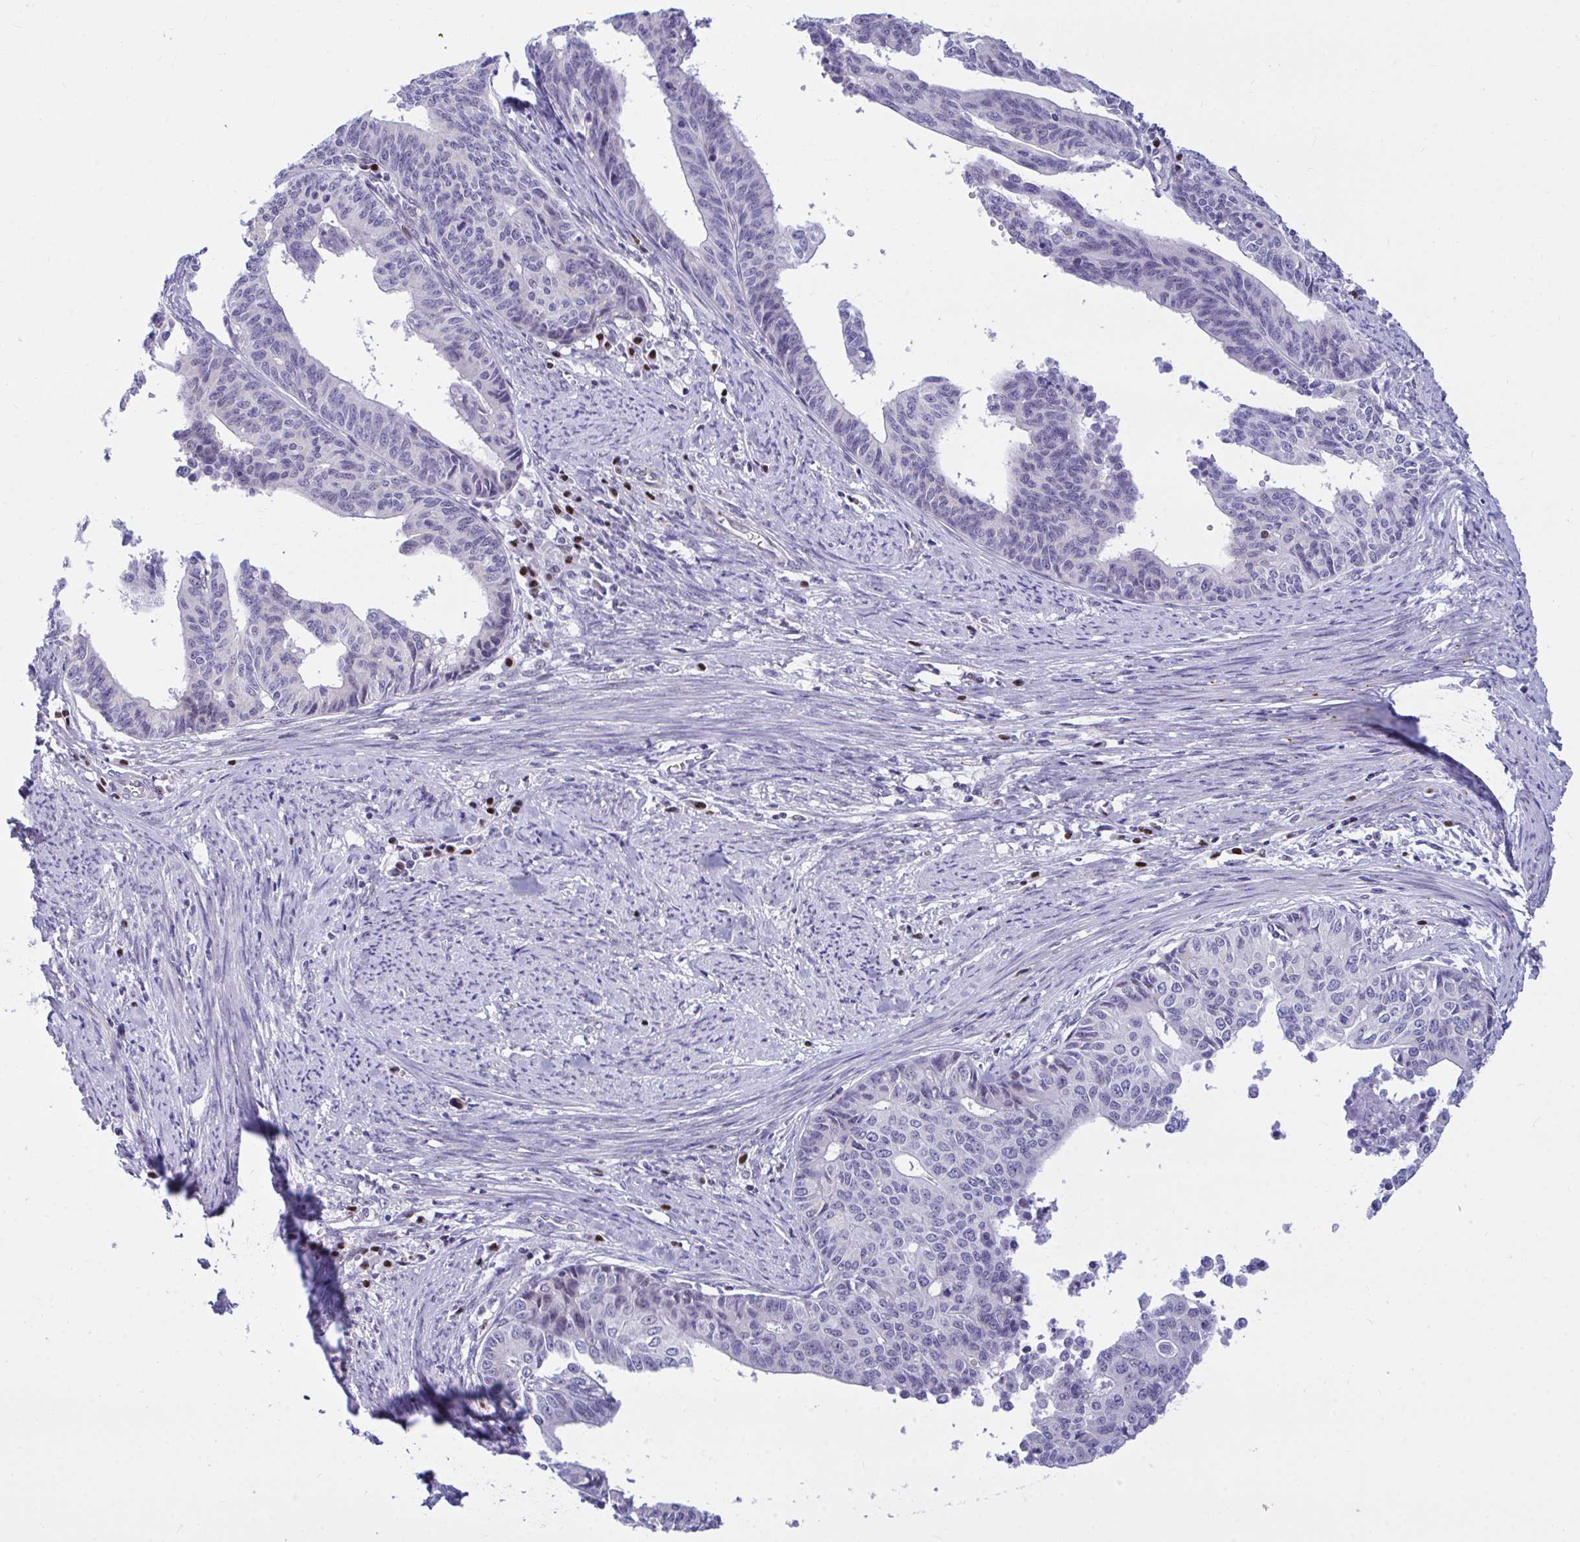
{"staining": {"intensity": "negative", "quantity": "none", "location": "none"}, "tissue": "endometrial cancer", "cell_type": "Tumor cells", "image_type": "cancer", "snomed": [{"axis": "morphology", "description": "Adenocarcinoma, NOS"}, {"axis": "topography", "description": "Endometrium"}], "caption": "Human adenocarcinoma (endometrial) stained for a protein using IHC demonstrates no positivity in tumor cells.", "gene": "SLC25A51", "patient": {"sex": "female", "age": 65}}